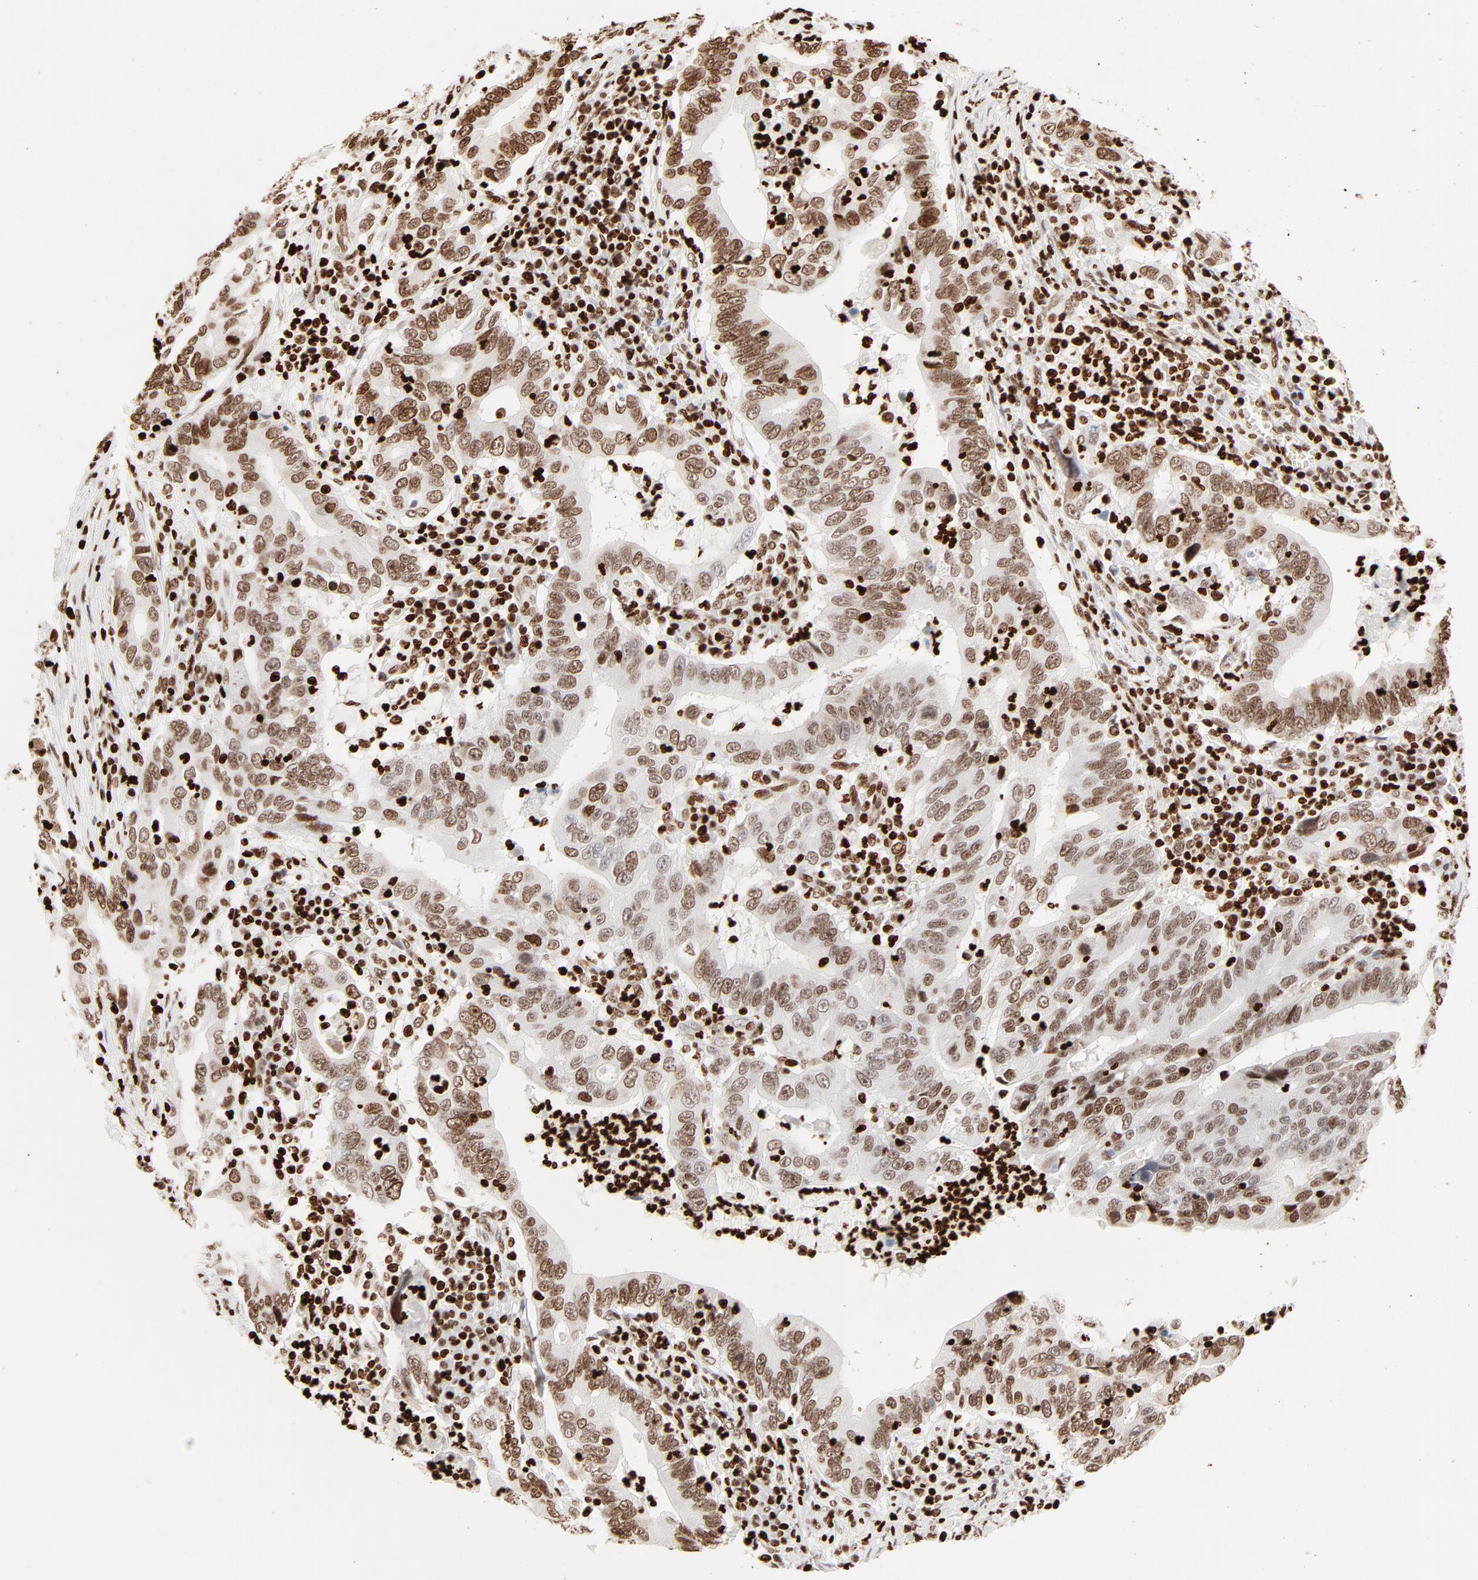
{"staining": {"intensity": "moderate", "quantity": ">75%", "location": "nuclear"}, "tissue": "stomach cancer", "cell_type": "Tumor cells", "image_type": "cancer", "snomed": [{"axis": "morphology", "description": "Adenocarcinoma, NOS"}, {"axis": "topography", "description": "Stomach, upper"}], "caption": "Approximately >75% of tumor cells in human adenocarcinoma (stomach) reveal moderate nuclear protein positivity as visualized by brown immunohistochemical staining.", "gene": "HMGB2", "patient": {"sex": "male", "age": 63}}